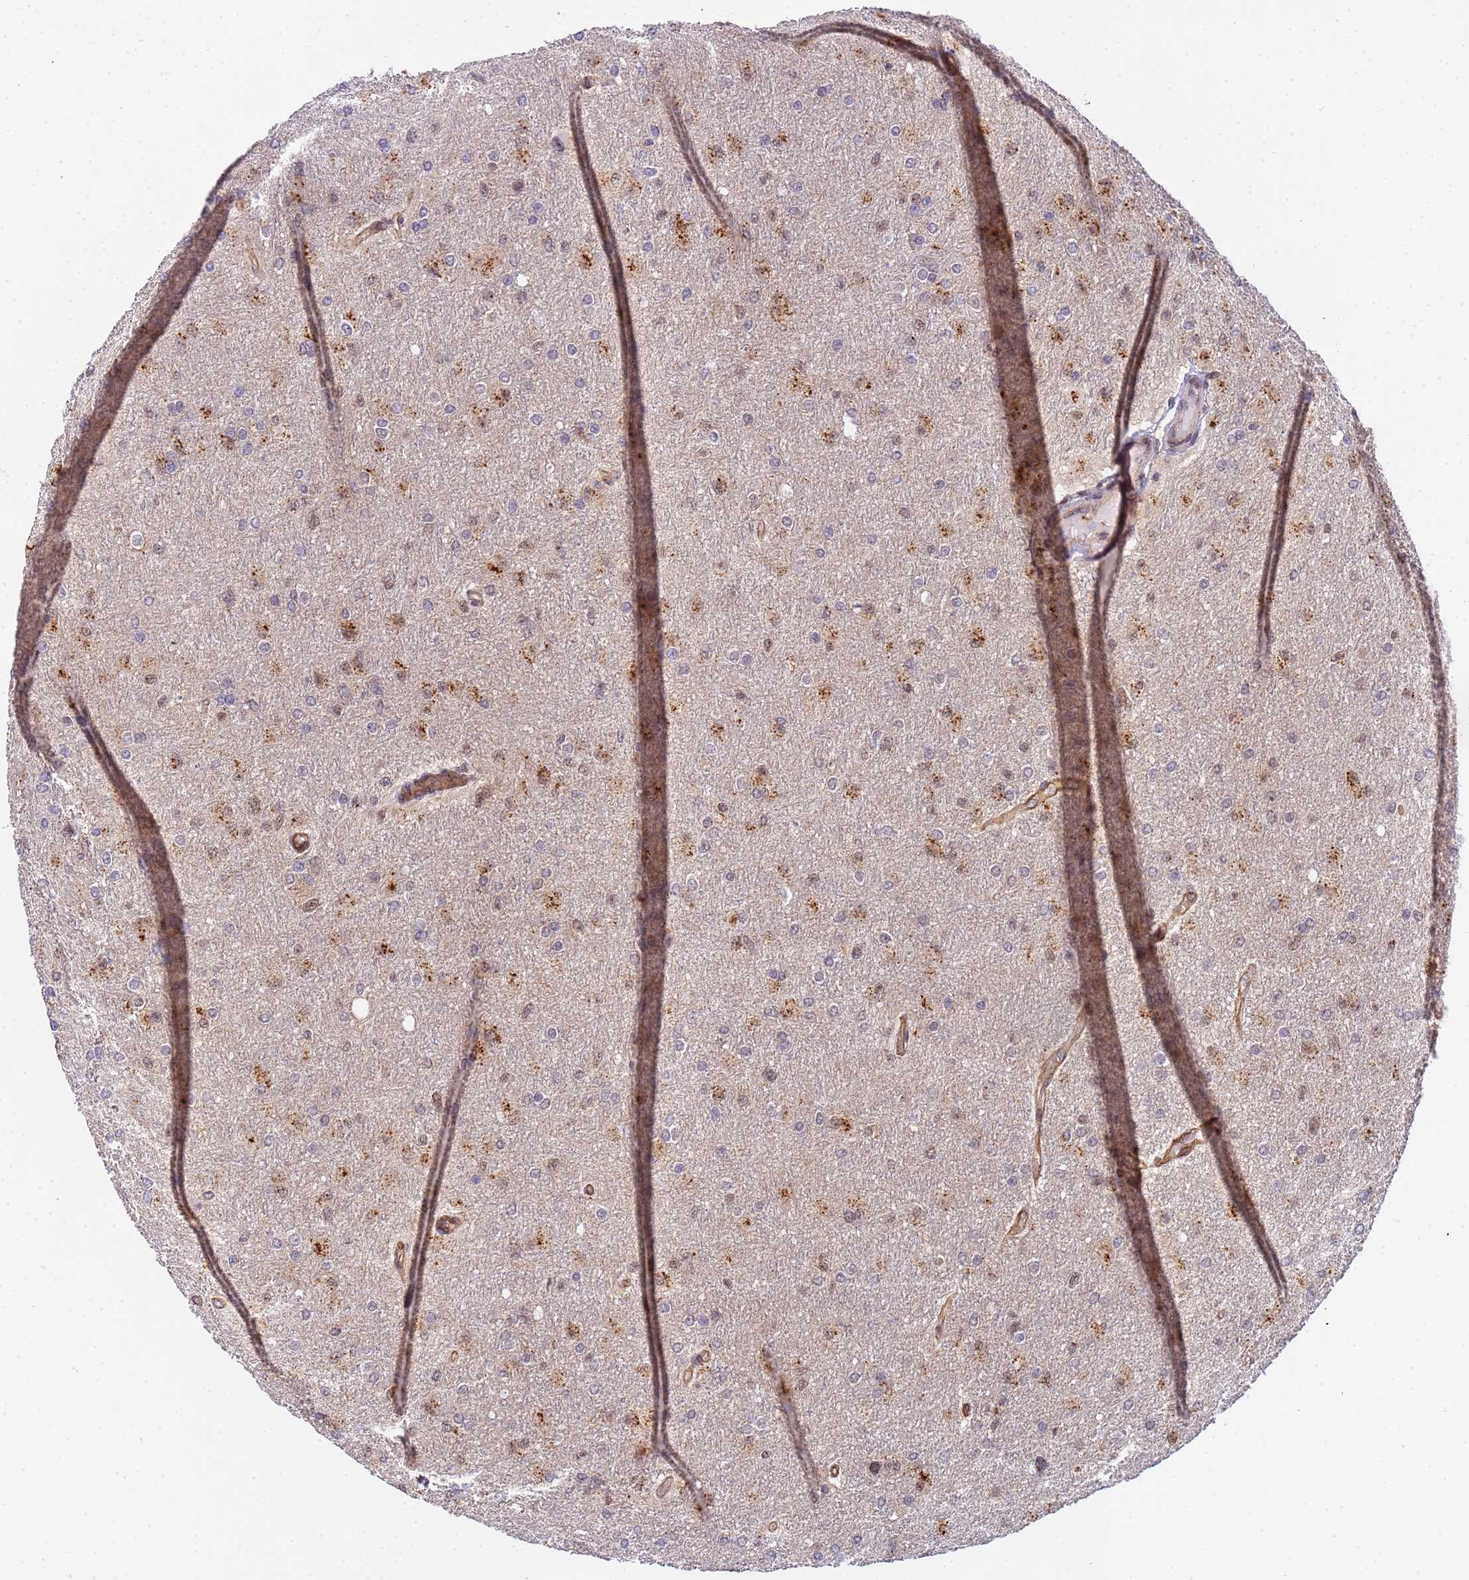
{"staining": {"intensity": "moderate", "quantity": "<25%", "location": "cytoplasmic/membranous,nuclear"}, "tissue": "glioma", "cell_type": "Tumor cells", "image_type": "cancer", "snomed": [{"axis": "morphology", "description": "Glioma, malignant, High grade"}, {"axis": "topography", "description": "Cerebral cortex"}], "caption": "This is an image of immunohistochemistry staining of high-grade glioma (malignant), which shows moderate expression in the cytoplasmic/membranous and nuclear of tumor cells.", "gene": "EMC2", "patient": {"sex": "female", "age": 36}}